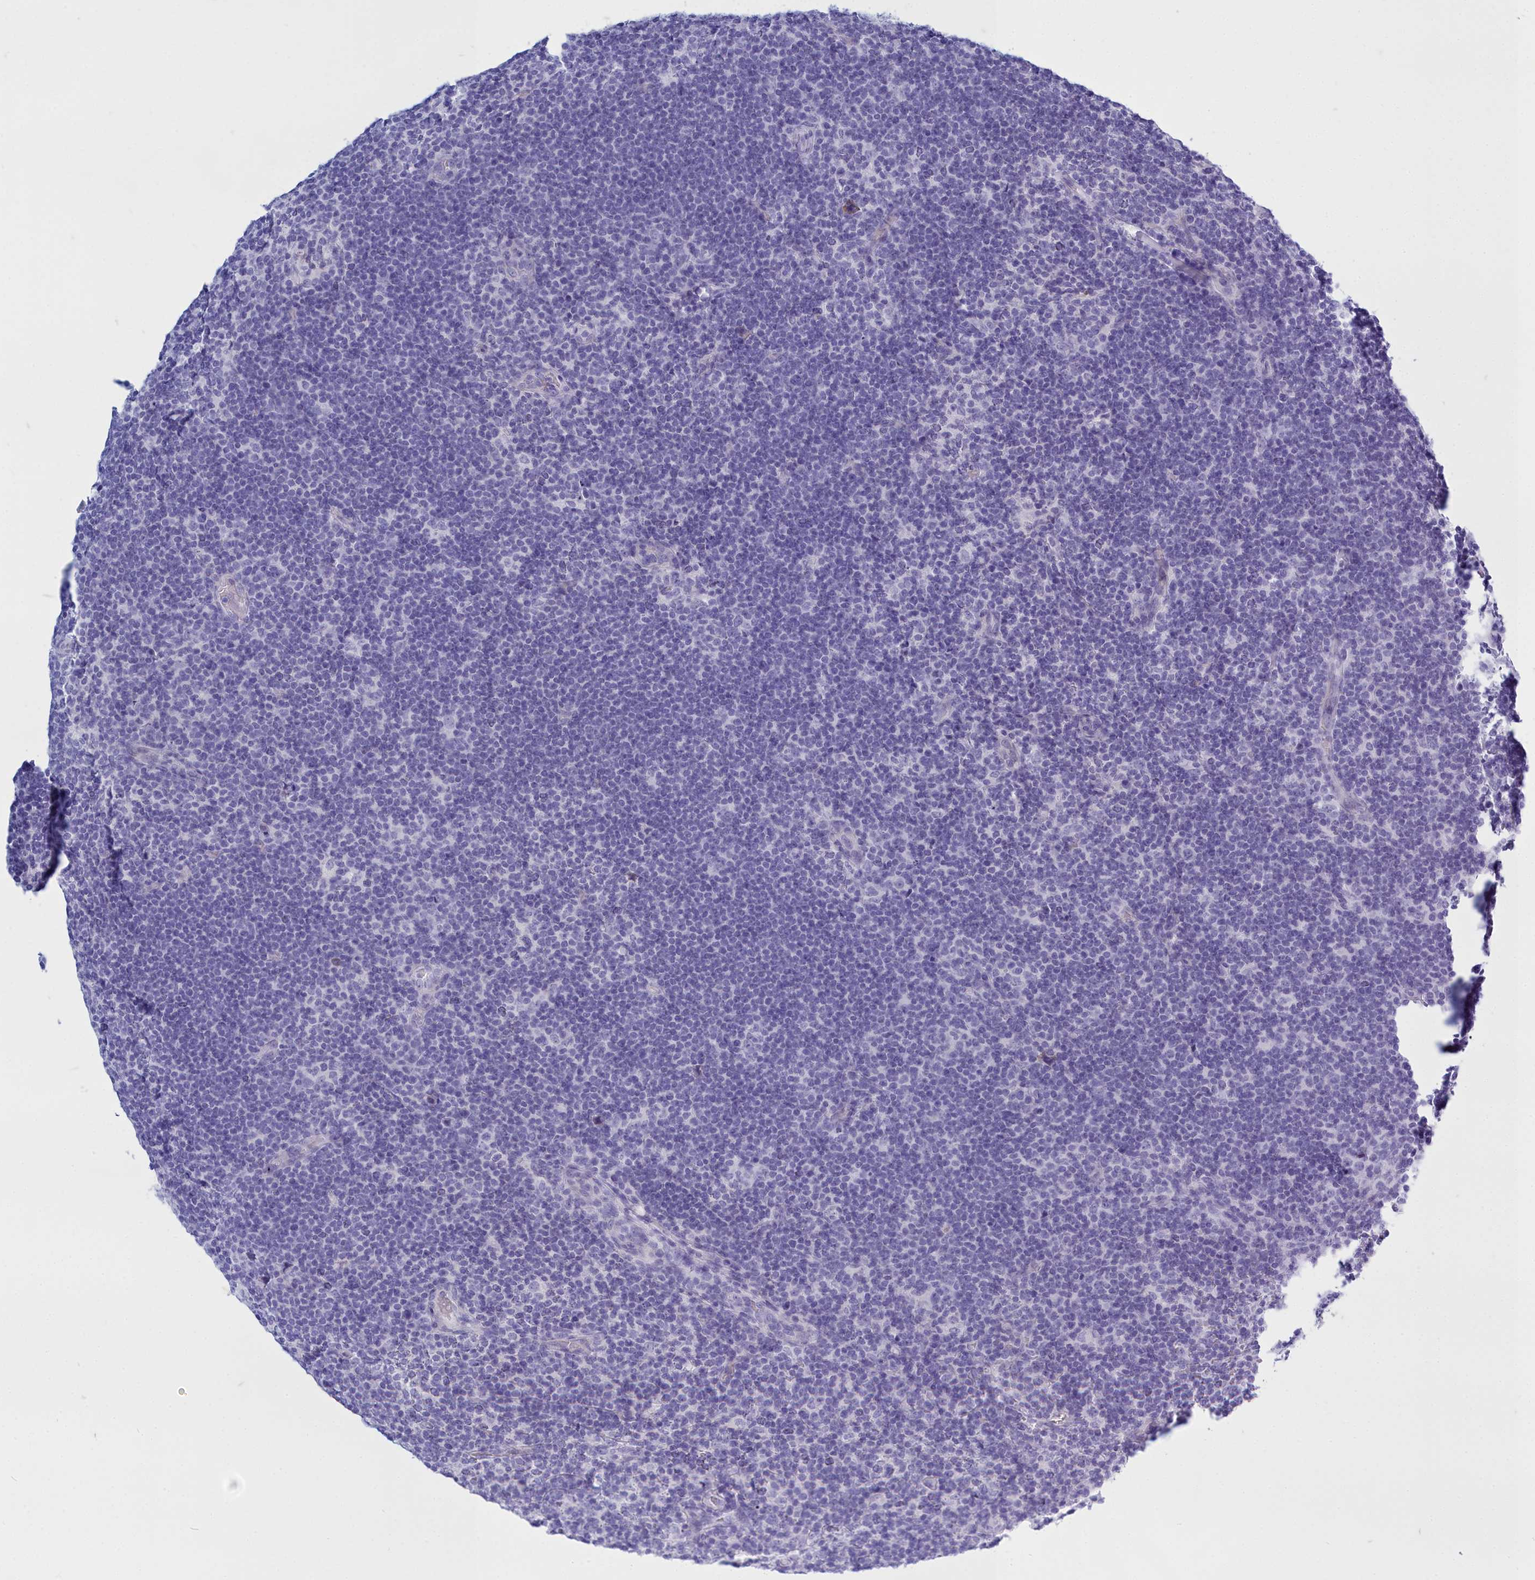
{"staining": {"intensity": "negative", "quantity": "none", "location": "none"}, "tissue": "lymphoma", "cell_type": "Tumor cells", "image_type": "cancer", "snomed": [{"axis": "morphology", "description": "Hodgkin's disease, NOS"}, {"axis": "topography", "description": "Lymph node"}], "caption": "Tumor cells are negative for protein expression in human Hodgkin's disease. (Stains: DAB immunohistochemistry with hematoxylin counter stain, Microscopy: brightfield microscopy at high magnification).", "gene": "TMEM97", "patient": {"sex": "female", "age": 57}}